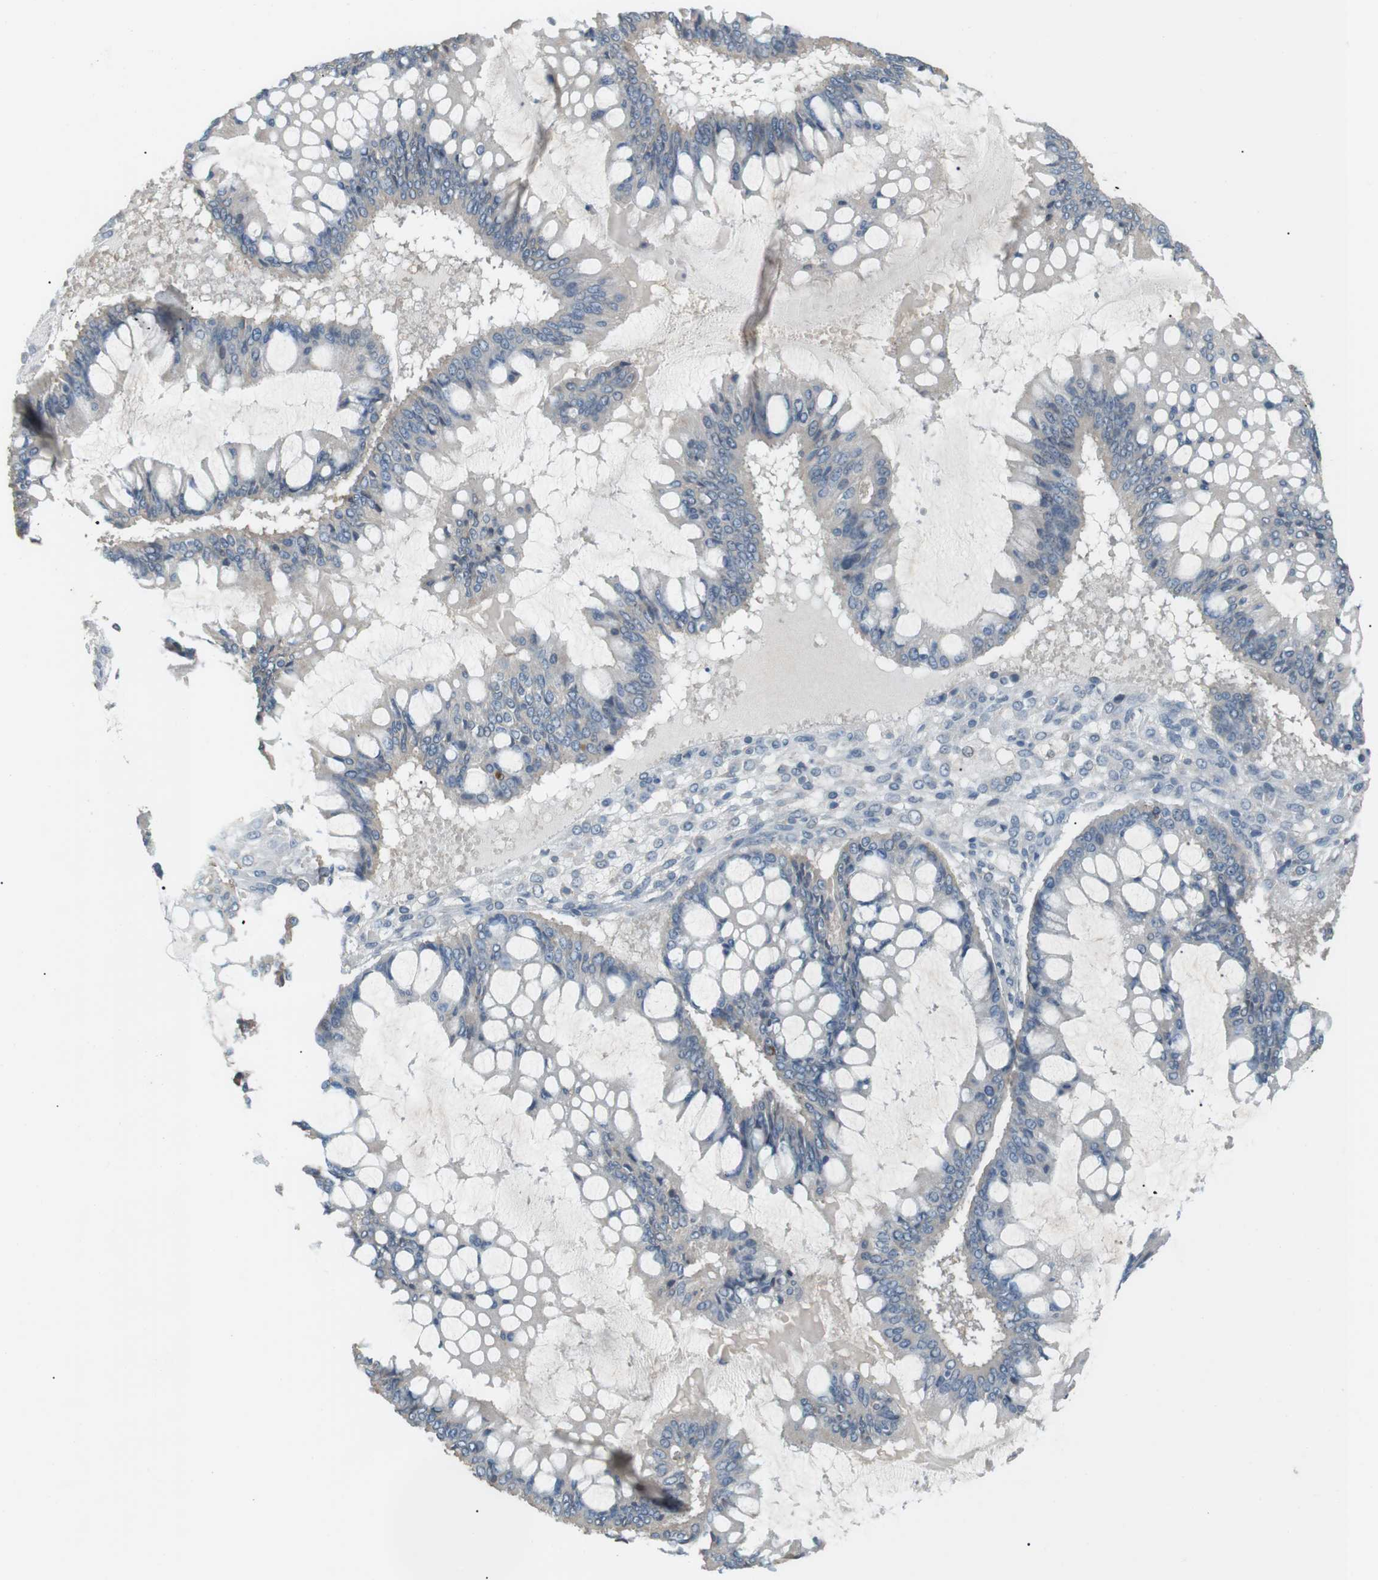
{"staining": {"intensity": "negative", "quantity": "none", "location": "none"}, "tissue": "ovarian cancer", "cell_type": "Tumor cells", "image_type": "cancer", "snomed": [{"axis": "morphology", "description": "Cystadenocarcinoma, mucinous, NOS"}, {"axis": "topography", "description": "Ovary"}], "caption": "DAB (3,3'-diaminobenzidine) immunohistochemical staining of mucinous cystadenocarcinoma (ovarian) shows no significant expression in tumor cells.", "gene": "RTN3", "patient": {"sex": "female", "age": 73}}